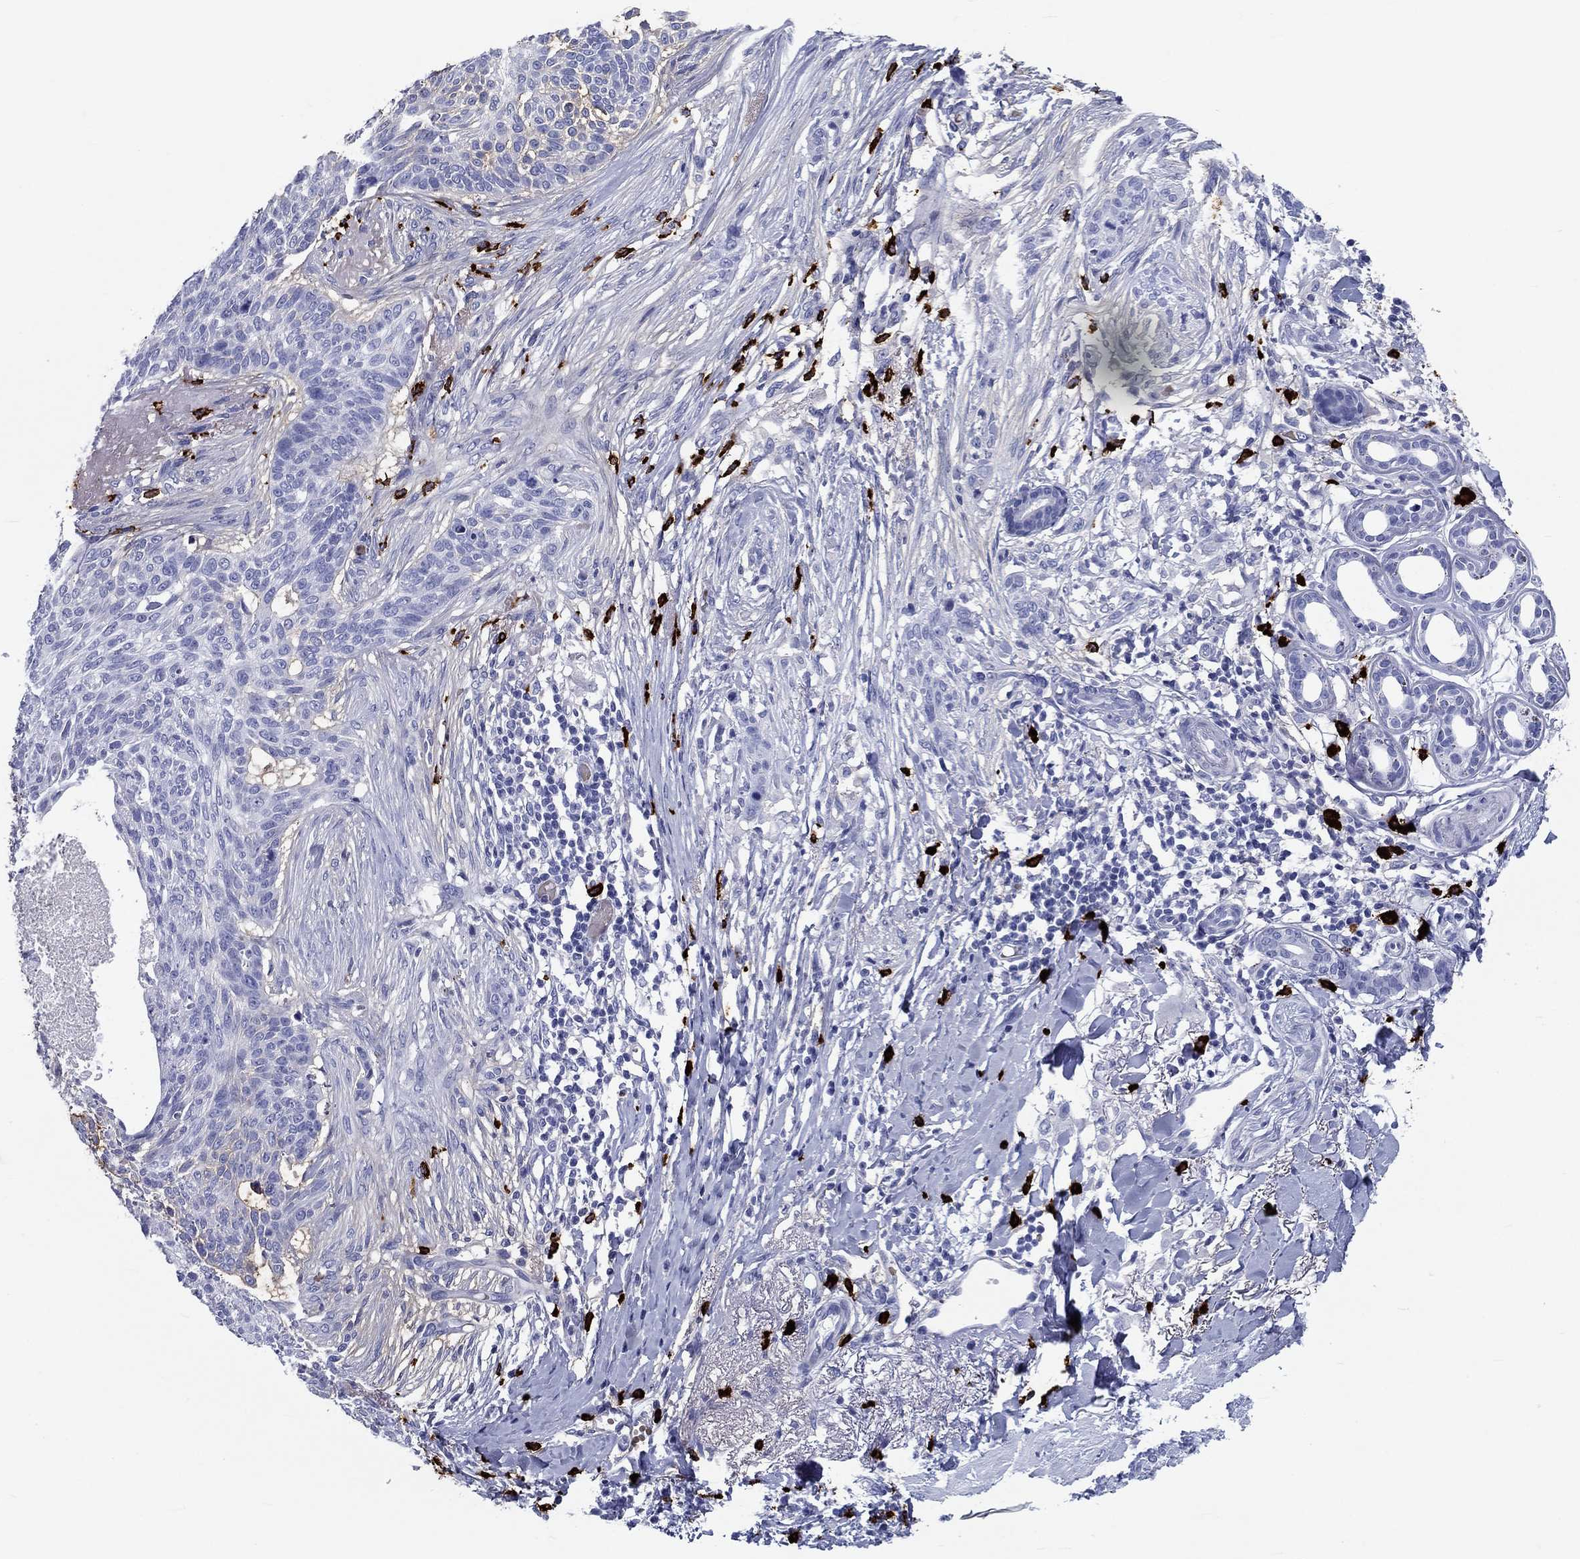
{"staining": {"intensity": "negative", "quantity": "none", "location": "none"}, "tissue": "skin cancer", "cell_type": "Tumor cells", "image_type": "cancer", "snomed": [{"axis": "morphology", "description": "Normal tissue, NOS"}, {"axis": "morphology", "description": "Basal cell carcinoma"}, {"axis": "topography", "description": "Skin"}], "caption": "High magnification brightfield microscopy of skin cancer (basal cell carcinoma) stained with DAB (3,3'-diaminobenzidine) (brown) and counterstained with hematoxylin (blue): tumor cells show no significant staining. (Brightfield microscopy of DAB immunohistochemistry at high magnification).", "gene": "CD40LG", "patient": {"sex": "male", "age": 84}}